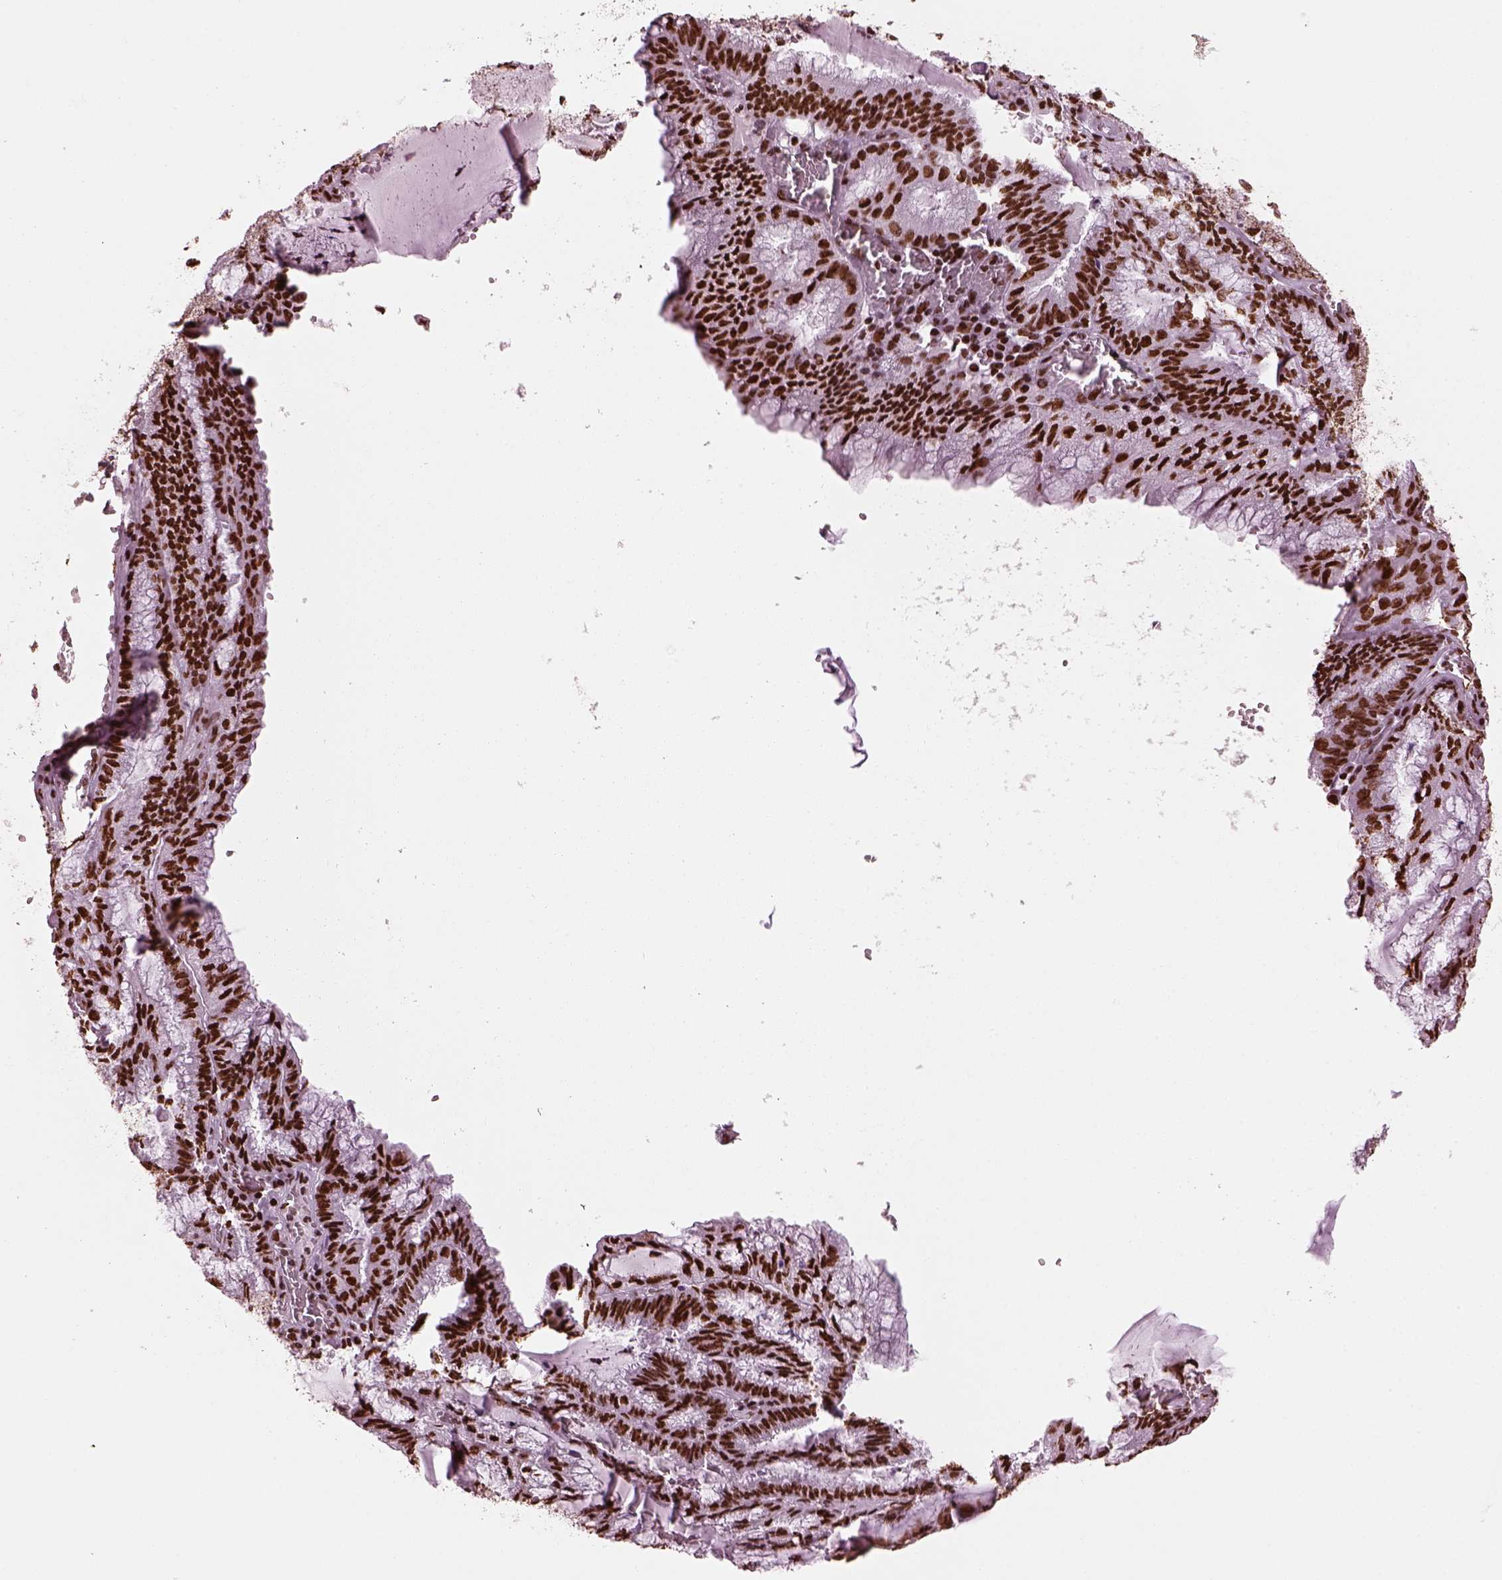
{"staining": {"intensity": "strong", "quantity": ">75%", "location": "nuclear"}, "tissue": "endometrial cancer", "cell_type": "Tumor cells", "image_type": "cancer", "snomed": [{"axis": "morphology", "description": "Carcinoma, NOS"}, {"axis": "topography", "description": "Endometrium"}], "caption": "Strong nuclear expression for a protein is appreciated in about >75% of tumor cells of endometrial cancer using immunohistochemistry (IHC).", "gene": "CBFA2T3", "patient": {"sex": "female", "age": 62}}